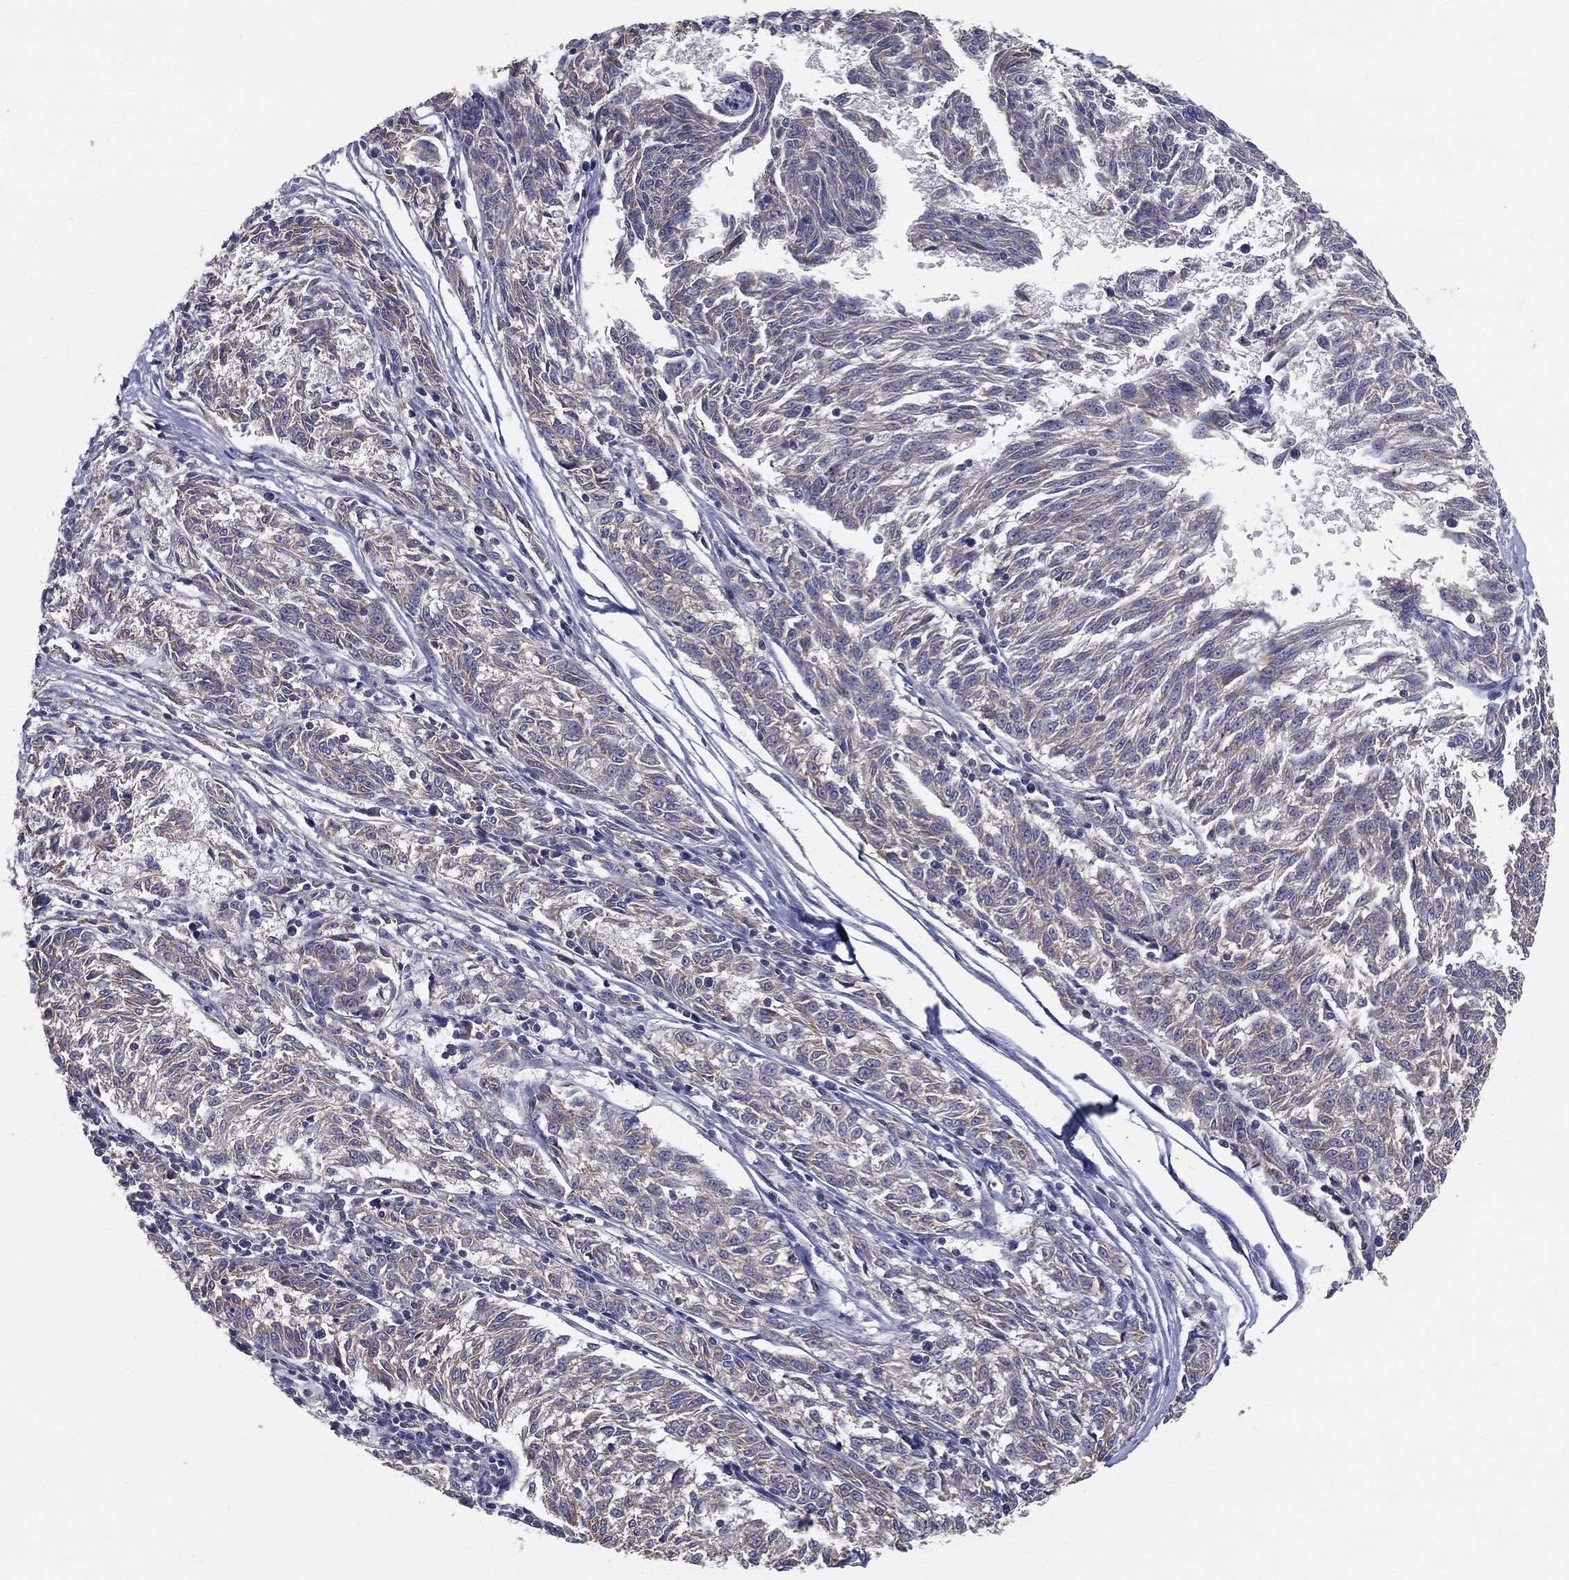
{"staining": {"intensity": "negative", "quantity": "none", "location": "none"}, "tissue": "melanoma", "cell_type": "Tumor cells", "image_type": "cancer", "snomed": [{"axis": "morphology", "description": "Malignant melanoma, NOS"}, {"axis": "topography", "description": "Skin"}], "caption": "IHC micrograph of neoplastic tissue: melanoma stained with DAB displays no significant protein expression in tumor cells.", "gene": "PCSK1", "patient": {"sex": "female", "age": 72}}